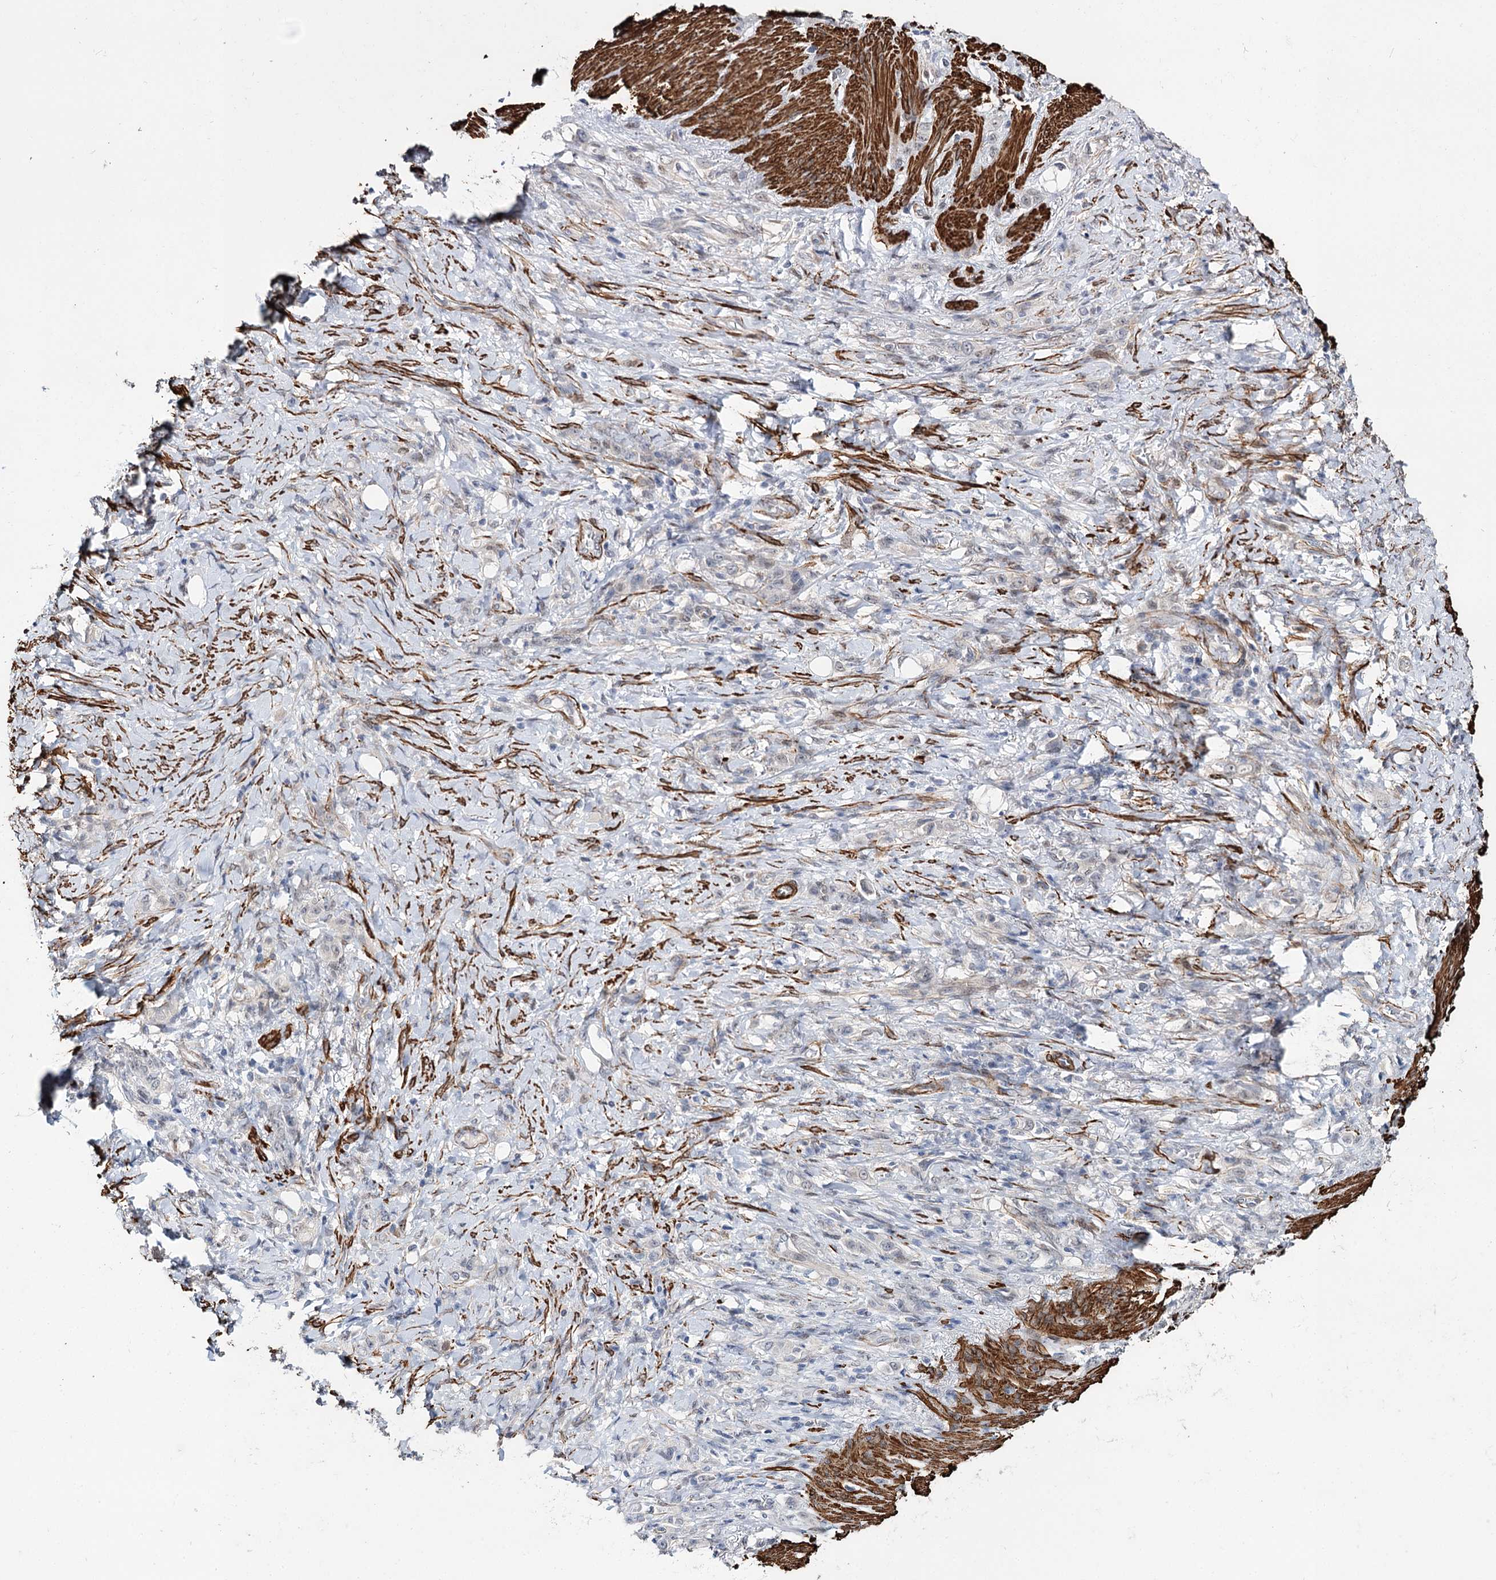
{"staining": {"intensity": "negative", "quantity": "none", "location": "none"}, "tissue": "stomach cancer", "cell_type": "Tumor cells", "image_type": "cancer", "snomed": [{"axis": "morphology", "description": "Adenocarcinoma, NOS"}, {"axis": "topography", "description": "Stomach"}], "caption": "Histopathology image shows no protein staining in tumor cells of stomach adenocarcinoma tissue.", "gene": "CFAP46", "patient": {"sex": "female", "age": 79}}